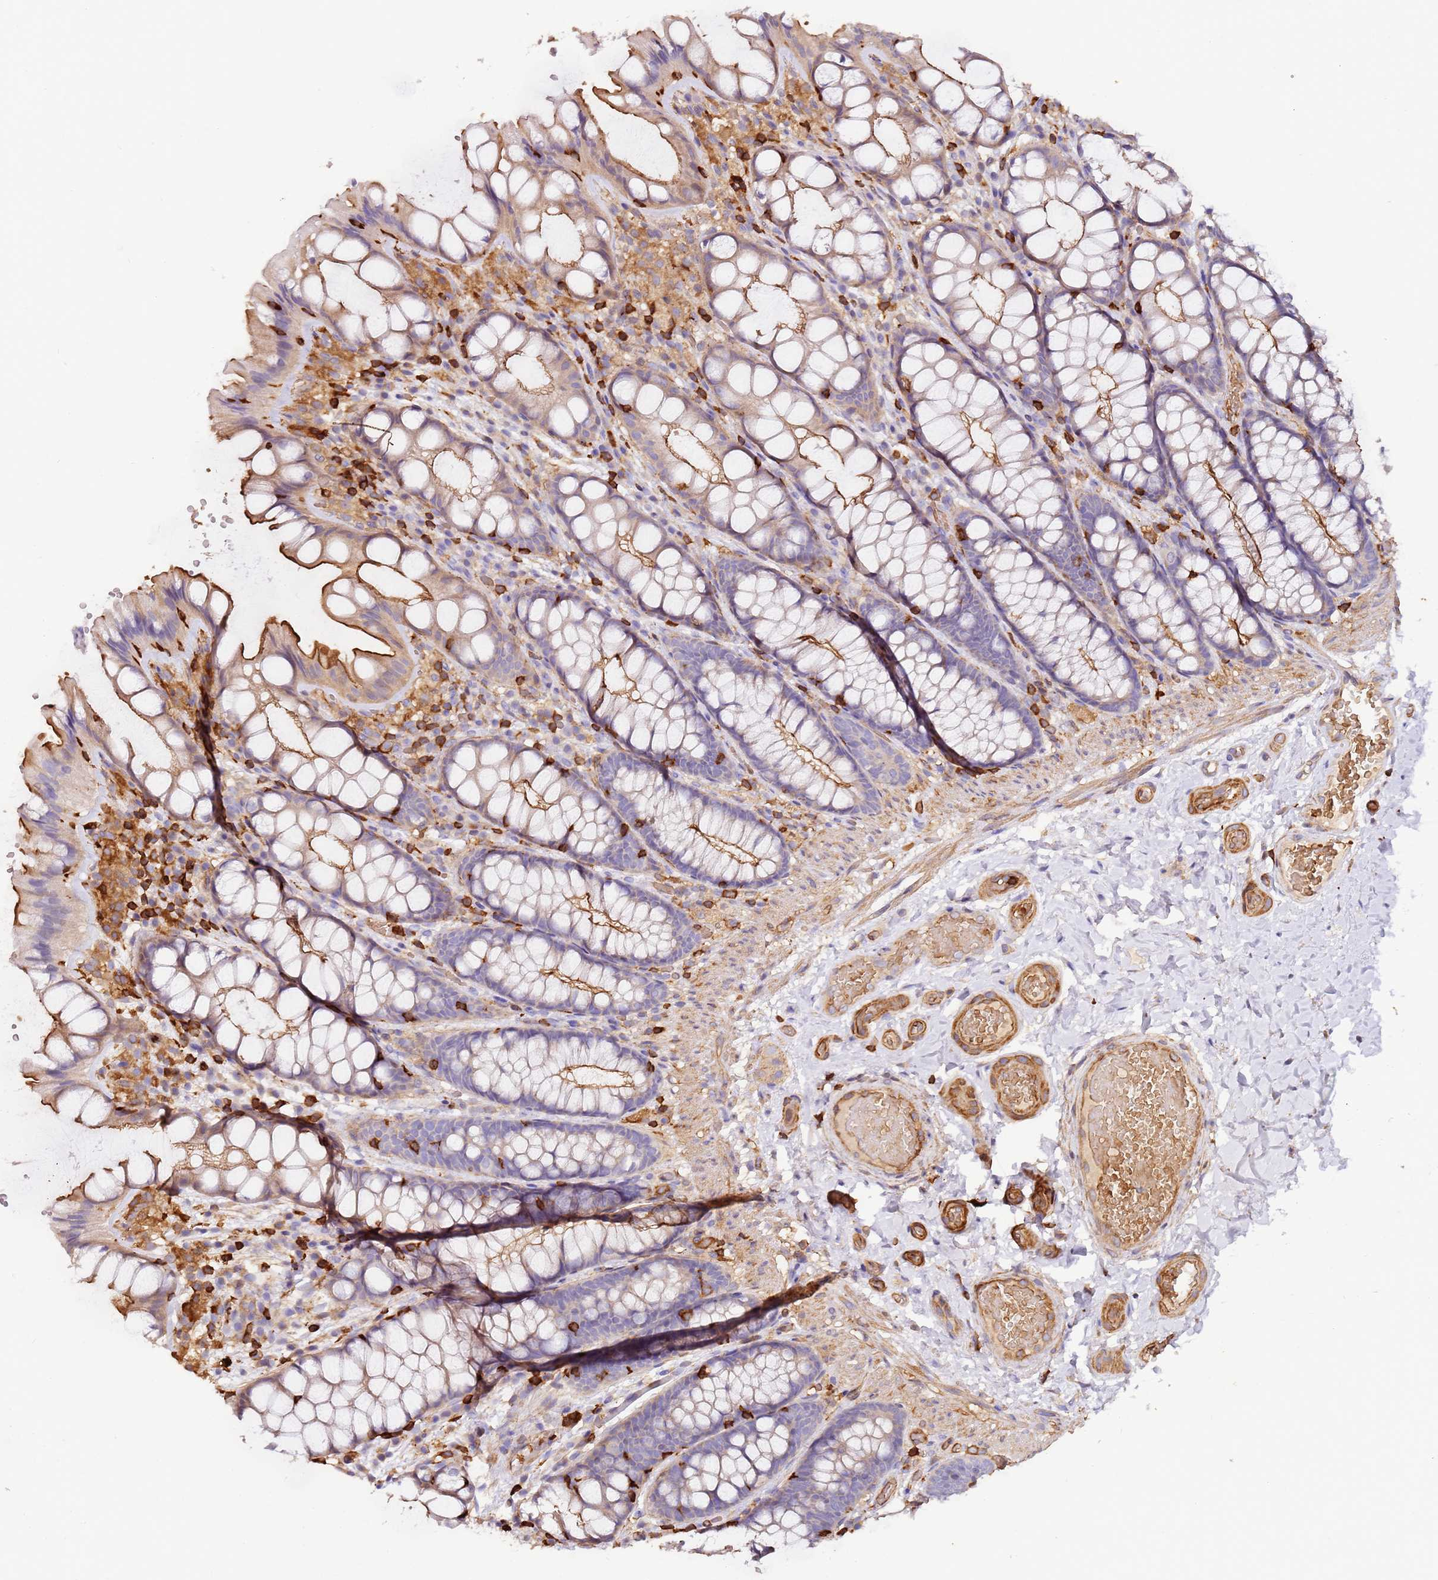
{"staining": {"intensity": "moderate", "quantity": ">75%", "location": "cytoplasmic/membranous"}, "tissue": "colon", "cell_type": "Endothelial cells", "image_type": "normal", "snomed": [{"axis": "morphology", "description": "Normal tissue, NOS"}, {"axis": "topography", "description": "Colon"}], "caption": "Protein staining reveals moderate cytoplasmic/membranous expression in approximately >75% of endothelial cells in benign colon. Using DAB (3,3'-diaminobenzidine) (brown) and hematoxylin (blue) stains, captured at high magnification using brightfield microscopy.", "gene": "OR6P1", "patient": {"sex": "male", "age": 47}}